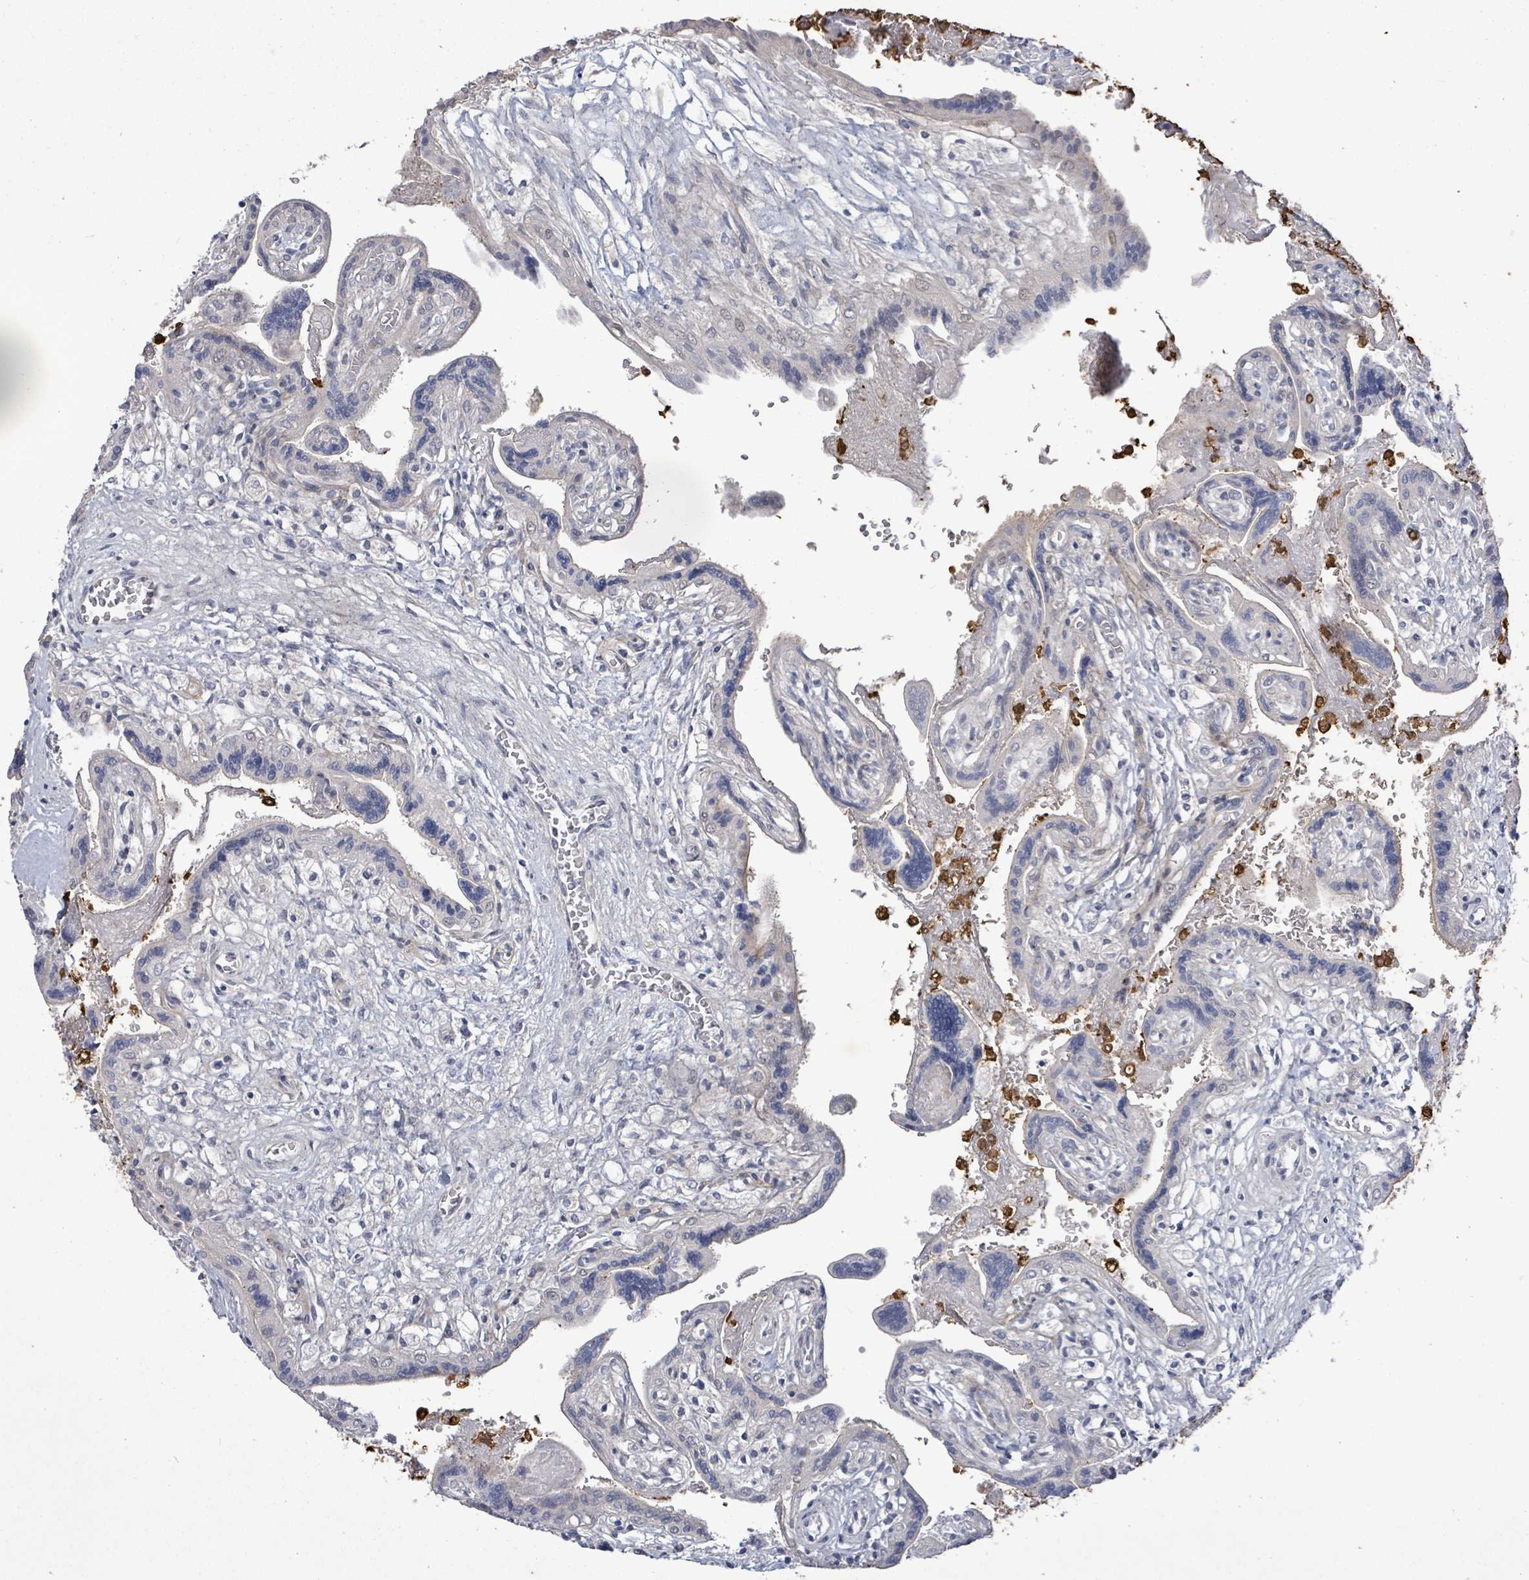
{"staining": {"intensity": "weak", "quantity": "<25%", "location": "cytoplasmic/membranous"}, "tissue": "placenta", "cell_type": "Trophoblastic cells", "image_type": "normal", "snomed": [{"axis": "morphology", "description": "Normal tissue, NOS"}, {"axis": "topography", "description": "Placenta"}], "caption": "A high-resolution histopathology image shows immunohistochemistry (IHC) staining of normal placenta, which displays no significant staining in trophoblastic cells. (DAB (3,3'-diaminobenzidine) IHC, high magnification).", "gene": "FAM210A", "patient": {"sex": "female", "age": 37}}